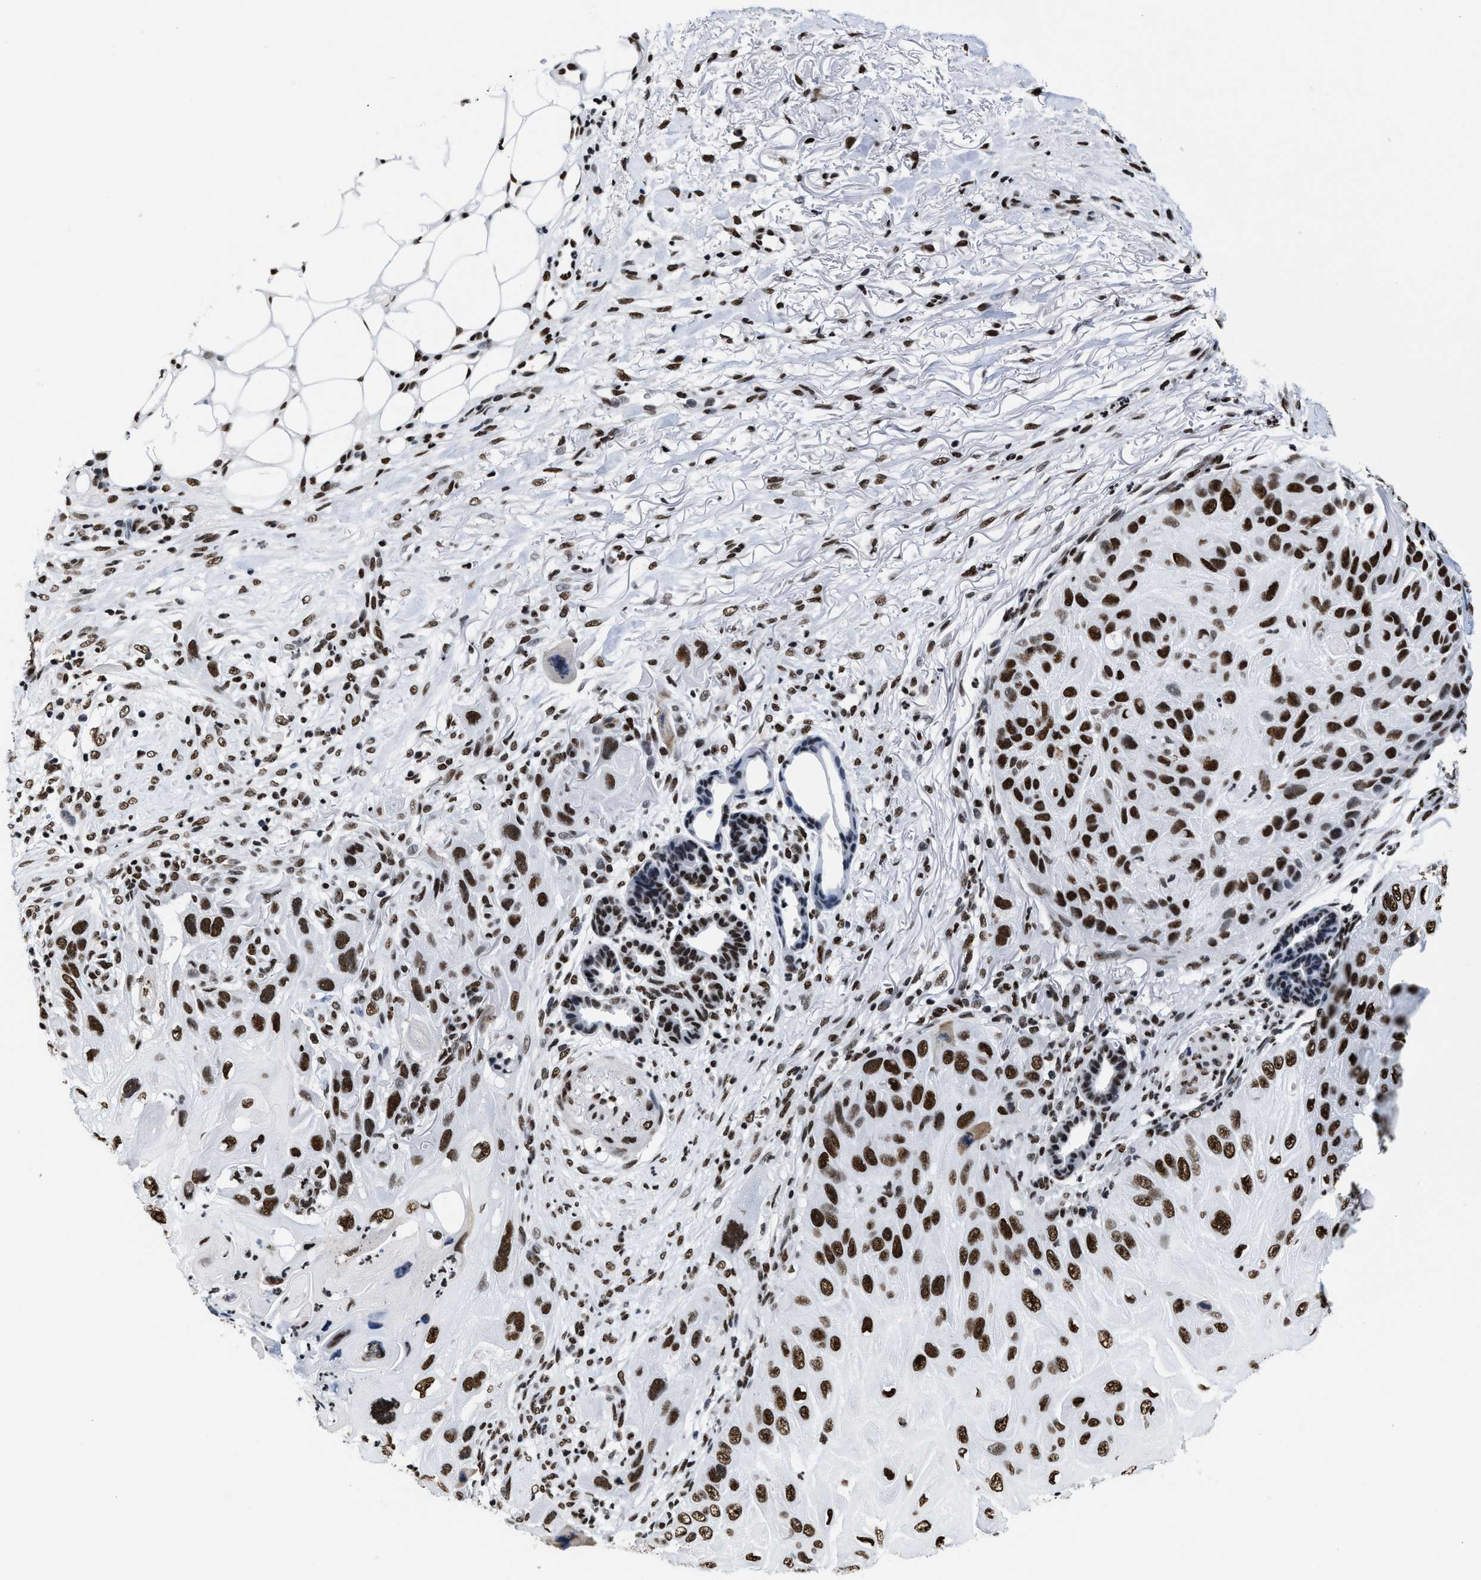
{"staining": {"intensity": "strong", "quantity": ">75%", "location": "nuclear"}, "tissue": "skin cancer", "cell_type": "Tumor cells", "image_type": "cancer", "snomed": [{"axis": "morphology", "description": "Squamous cell carcinoma, NOS"}, {"axis": "topography", "description": "Skin"}], "caption": "The photomicrograph displays staining of squamous cell carcinoma (skin), revealing strong nuclear protein staining (brown color) within tumor cells.", "gene": "SMARCC2", "patient": {"sex": "female", "age": 77}}